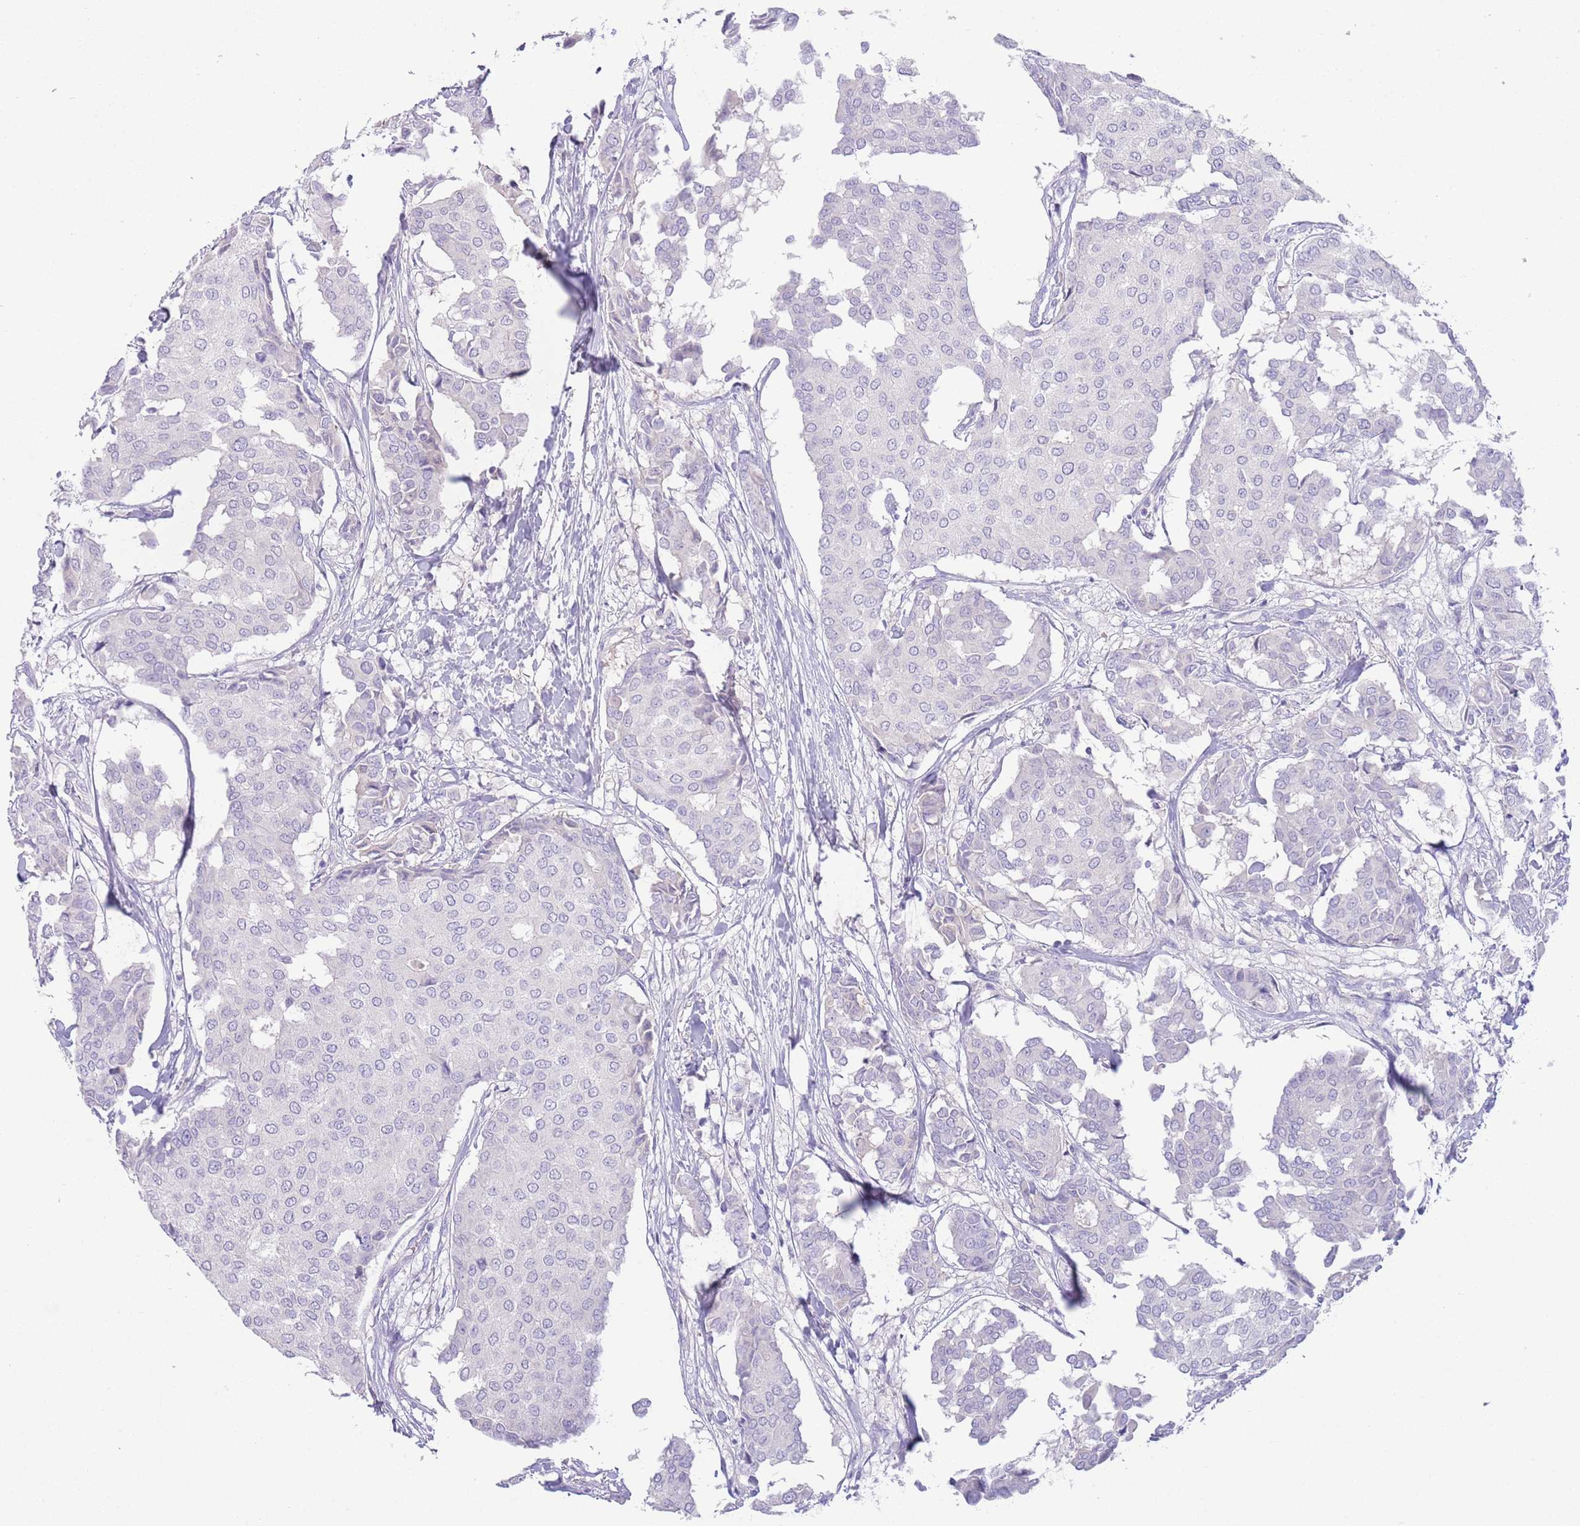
{"staining": {"intensity": "negative", "quantity": "none", "location": "none"}, "tissue": "breast cancer", "cell_type": "Tumor cells", "image_type": "cancer", "snomed": [{"axis": "morphology", "description": "Duct carcinoma"}, {"axis": "topography", "description": "Breast"}], "caption": "This is an immunohistochemistry (IHC) photomicrograph of human breast intraductal carcinoma. There is no positivity in tumor cells.", "gene": "IGFL4", "patient": {"sex": "female", "age": 75}}